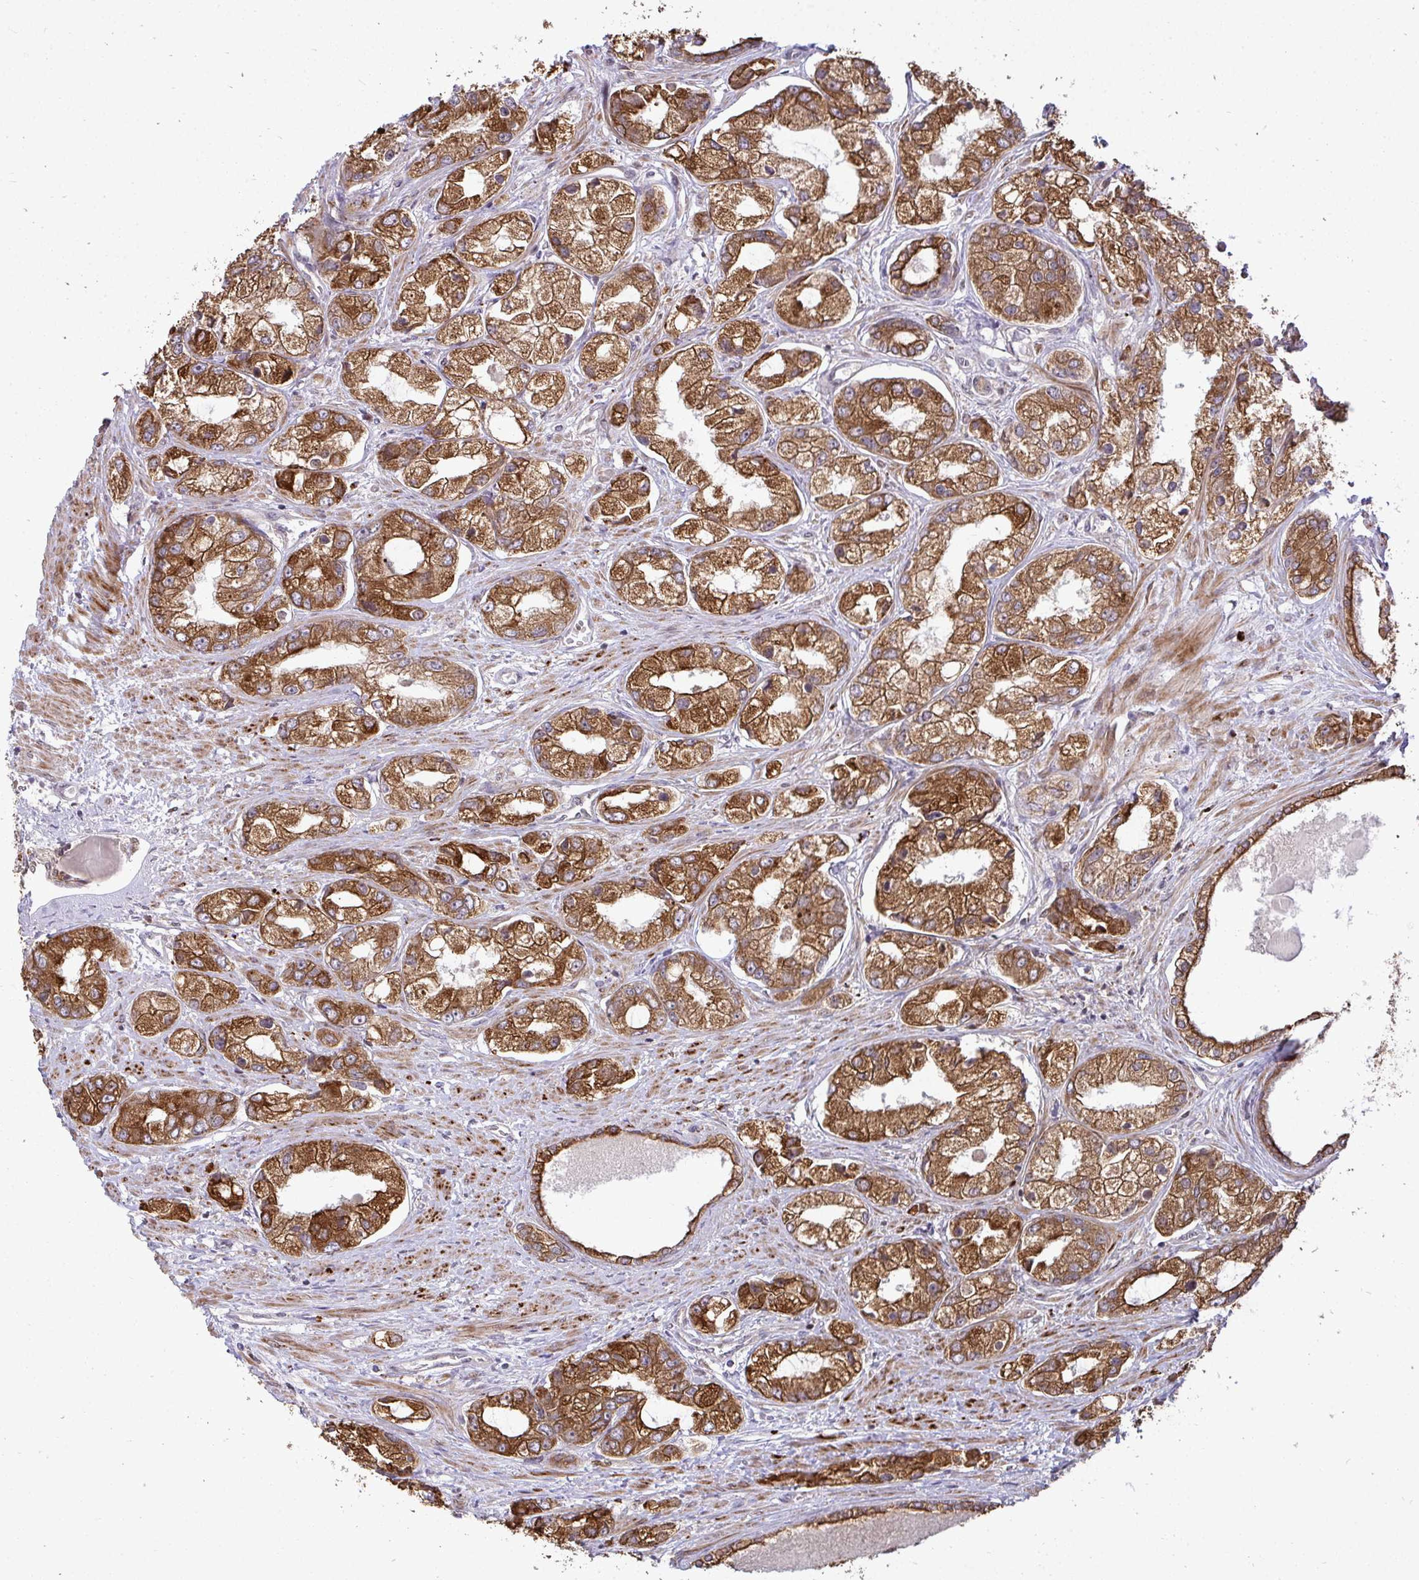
{"staining": {"intensity": "strong", "quantity": ">75%", "location": "cytoplasmic/membranous"}, "tissue": "prostate cancer", "cell_type": "Tumor cells", "image_type": "cancer", "snomed": [{"axis": "morphology", "description": "Adenocarcinoma, Low grade"}, {"axis": "topography", "description": "Prostate"}], "caption": "Protein expression analysis of human prostate cancer reveals strong cytoplasmic/membranous expression in about >75% of tumor cells.", "gene": "TRIM44", "patient": {"sex": "male", "age": 69}}